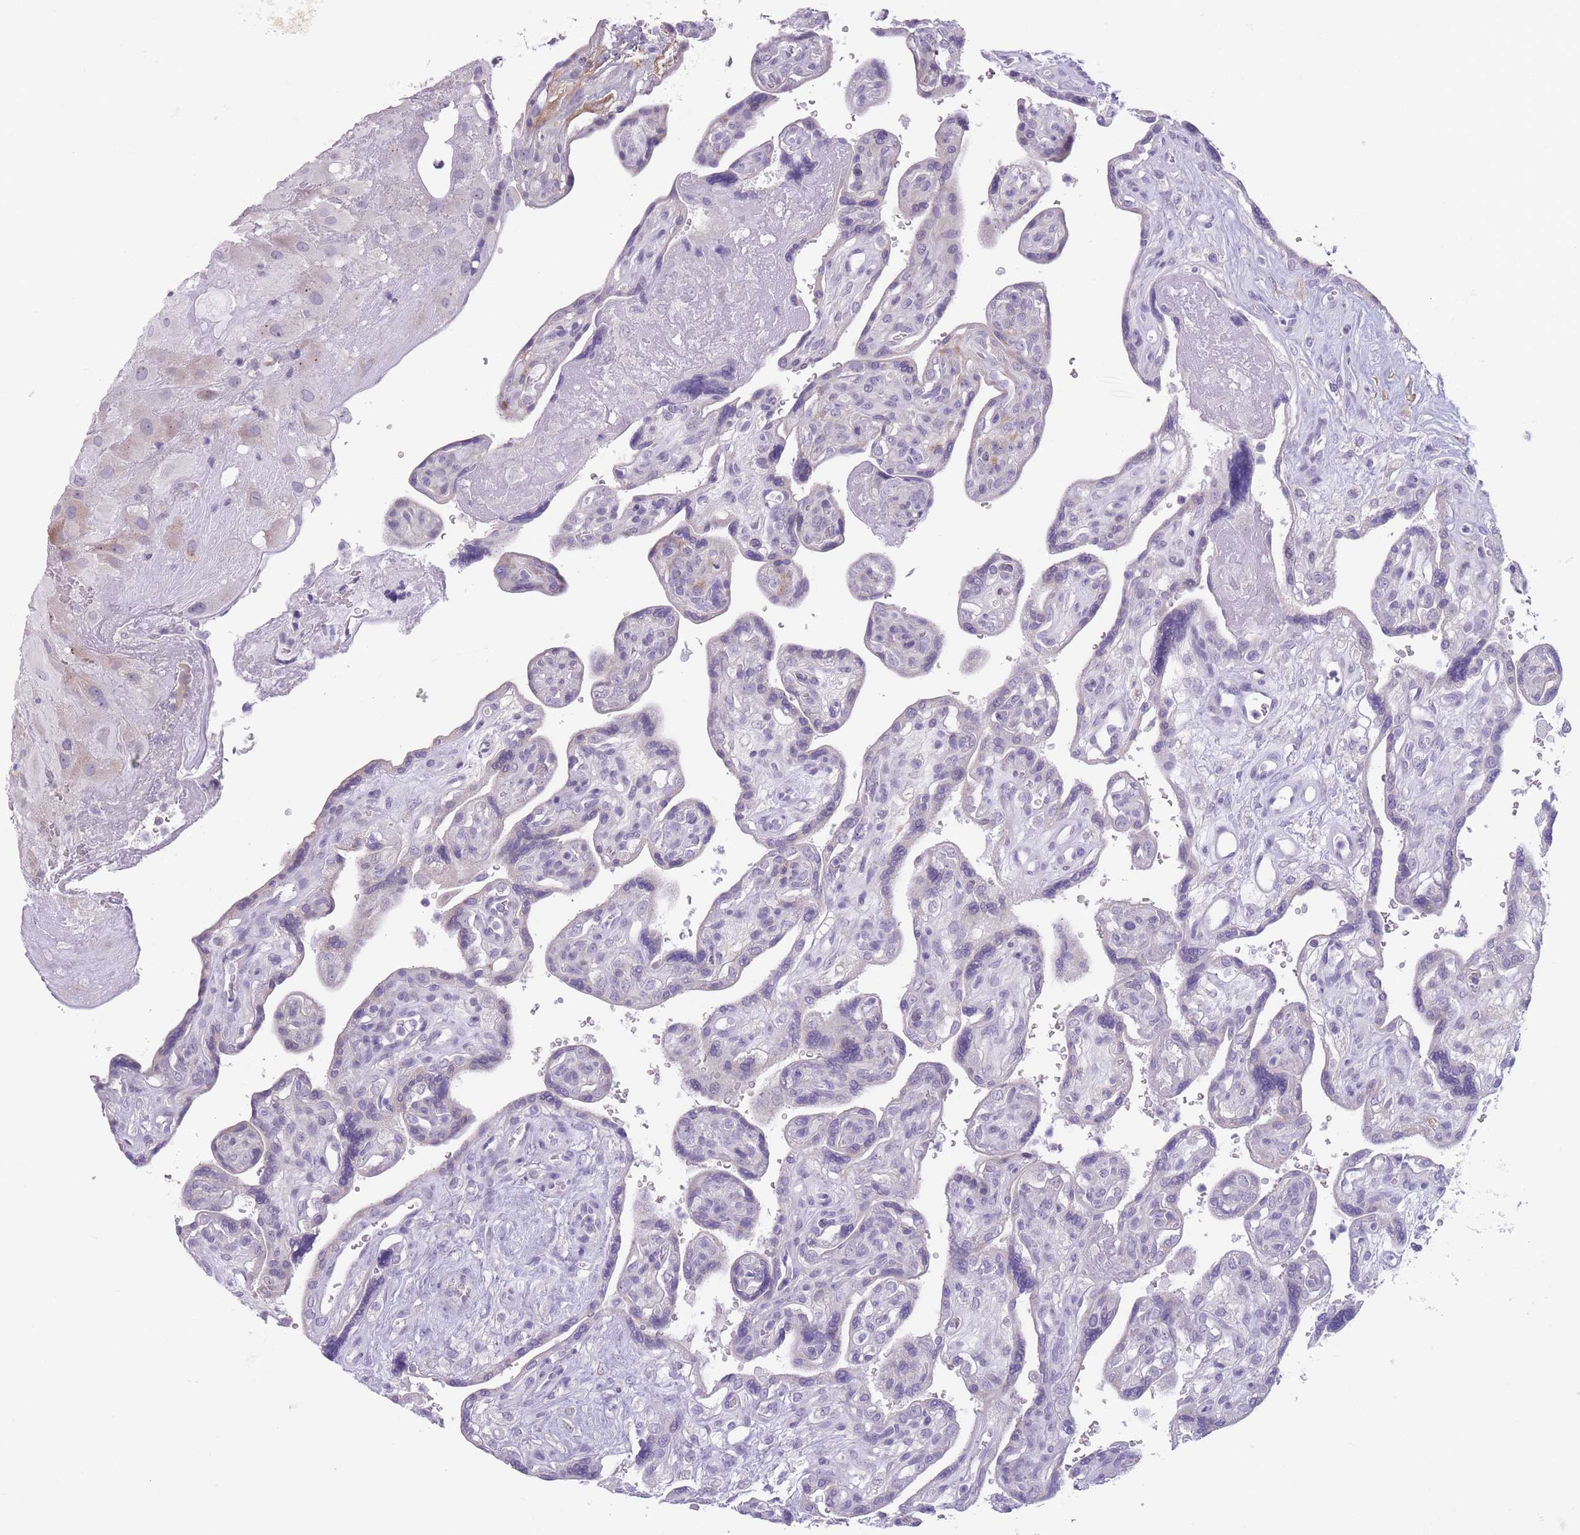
{"staining": {"intensity": "weak", "quantity": "<25%", "location": "cytoplasmic/membranous"}, "tissue": "placenta", "cell_type": "Decidual cells", "image_type": "normal", "snomed": [{"axis": "morphology", "description": "Normal tissue, NOS"}, {"axis": "topography", "description": "Placenta"}], "caption": "This photomicrograph is of benign placenta stained with IHC to label a protein in brown with the nuclei are counter-stained blue. There is no positivity in decidual cells. (DAB IHC with hematoxylin counter stain).", "gene": "PAIP2B", "patient": {"sex": "female", "age": 39}}